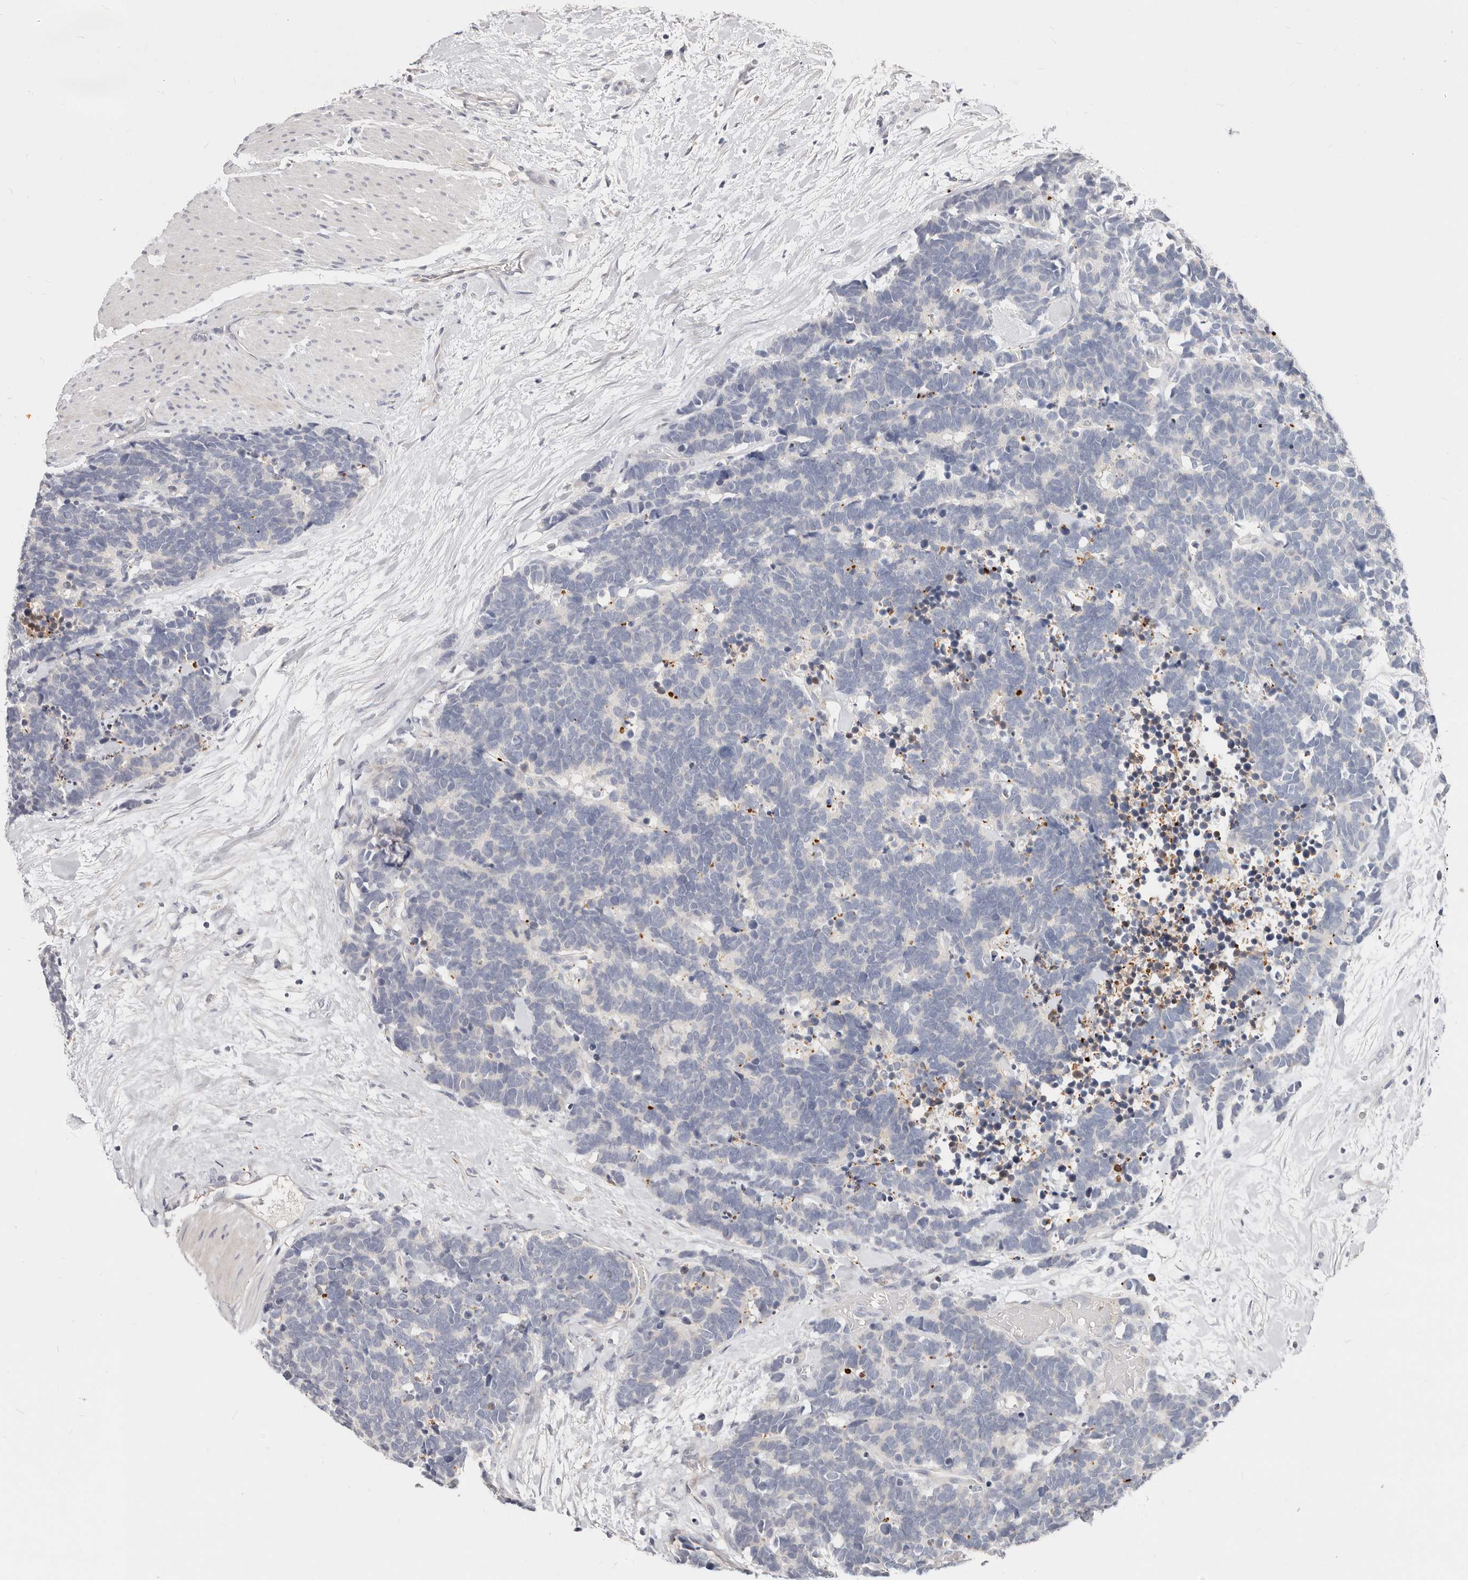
{"staining": {"intensity": "negative", "quantity": "none", "location": "none"}, "tissue": "carcinoid", "cell_type": "Tumor cells", "image_type": "cancer", "snomed": [{"axis": "morphology", "description": "Carcinoma, NOS"}, {"axis": "morphology", "description": "Carcinoid, malignant, NOS"}, {"axis": "topography", "description": "Urinary bladder"}], "caption": "This histopathology image is of carcinoid stained with IHC to label a protein in brown with the nuclei are counter-stained blue. There is no expression in tumor cells.", "gene": "ZRANB1", "patient": {"sex": "male", "age": 57}}